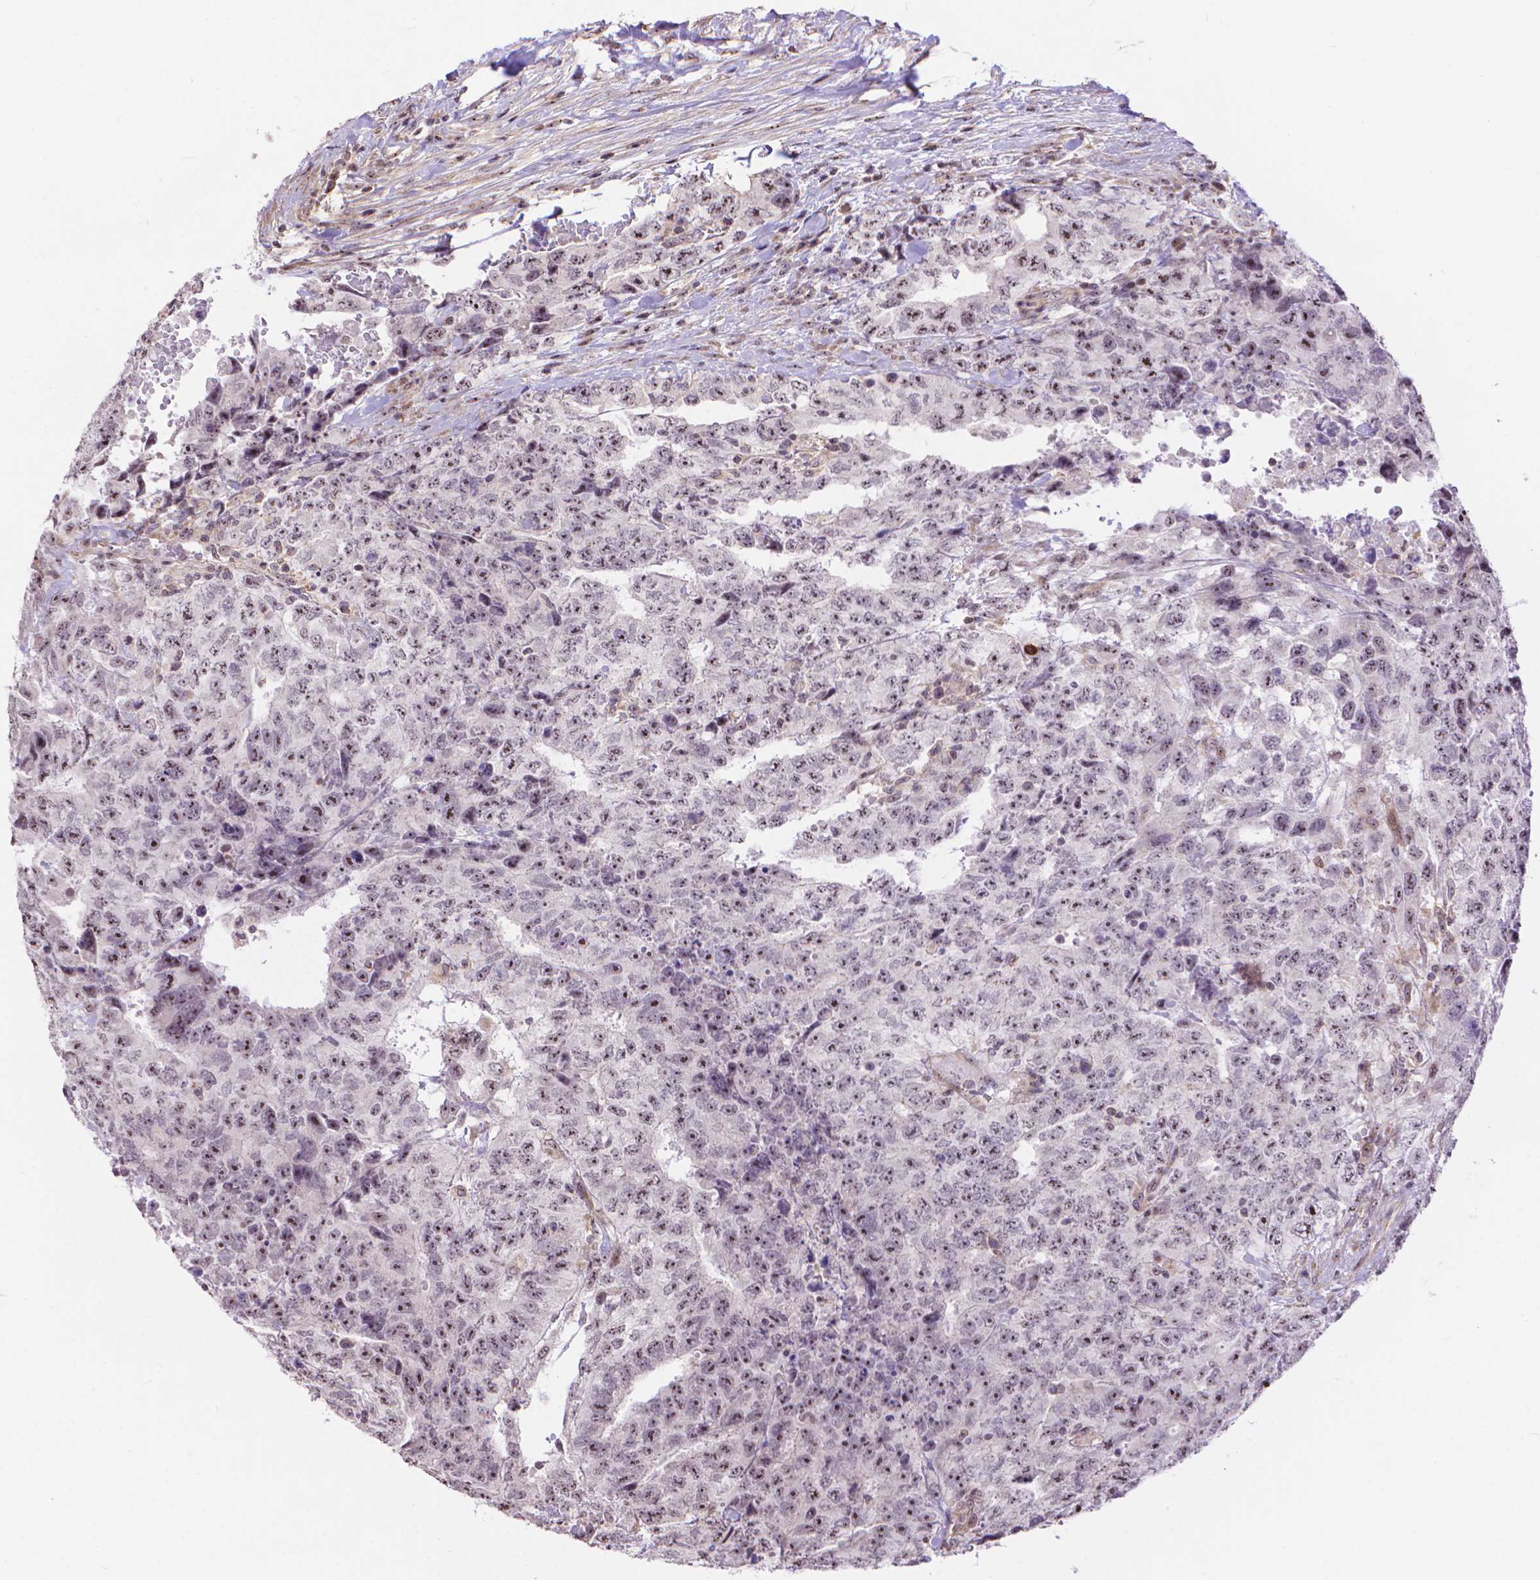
{"staining": {"intensity": "moderate", "quantity": ">75%", "location": "nuclear"}, "tissue": "testis cancer", "cell_type": "Tumor cells", "image_type": "cancer", "snomed": [{"axis": "morphology", "description": "Carcinoma, Embryonal, NOS"}, {"axis": "topography", "description": "Testis"}], "caption": "IHC photomicrograph of neoplastic tissue: human embryonal carcinoma (testis) stained using IHC exhibits medium levels of moderate protein expression localized specifically in the nuclear of tumor cells, appearing as a nuclear brown color.", "gene": "TMEM135", "patient": {"sex": "male", "age": 24}}